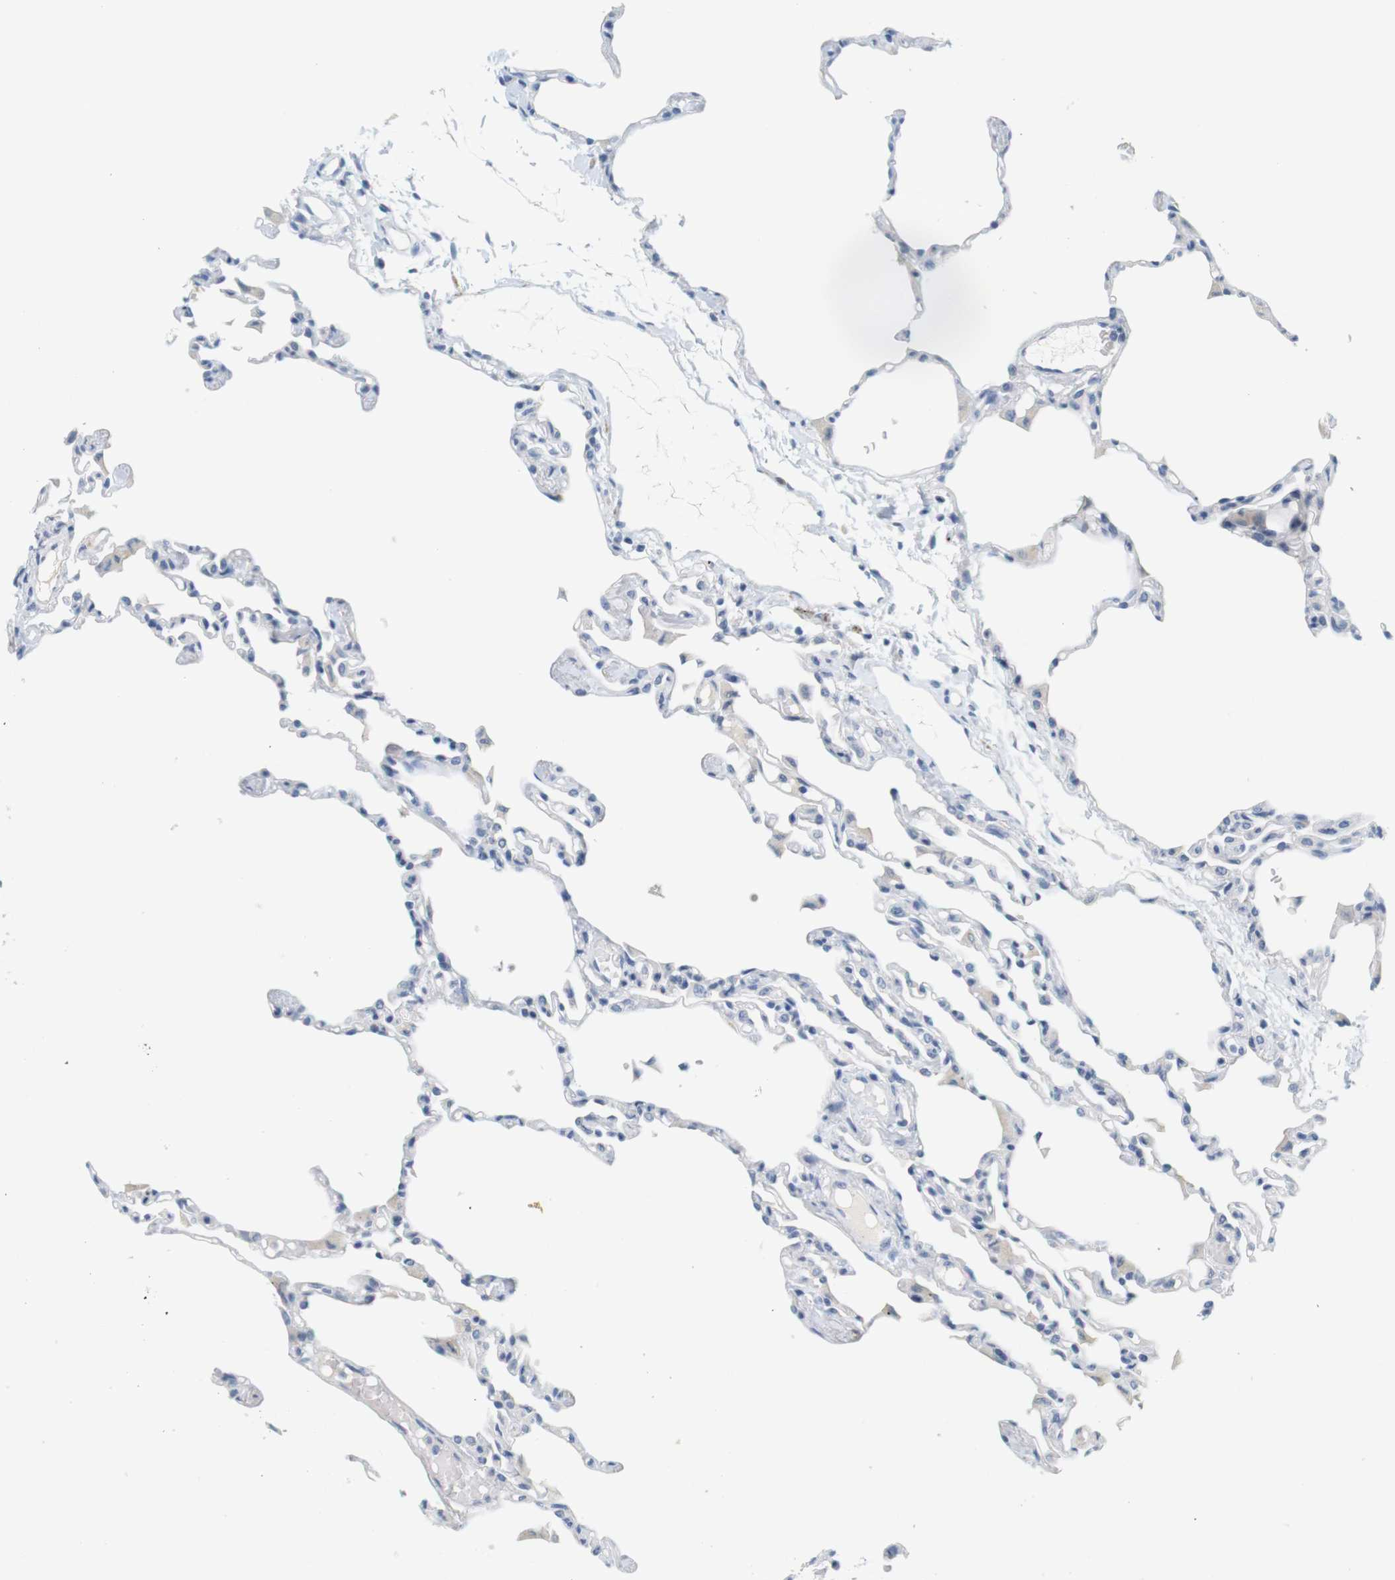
{"staining": {"intensity": "negative", "quantity": "none", "location": "none"}, "tissue": "lung", "cell_type": "Alveolar cells", "image_type": "normal", "snomed": [{"axis": "morphology", "description": "Normal tissue, NOS"}, {"axis": "topography", "description": "Lung"}], "caption": "A high-resolution image shows IHC staining of unremarkable lung, which reveals no significant expression in alveolar cells. Nuclei are stained in blue.", "gene": "HRH2", "patient": {"sex": "female", "age": 49}}